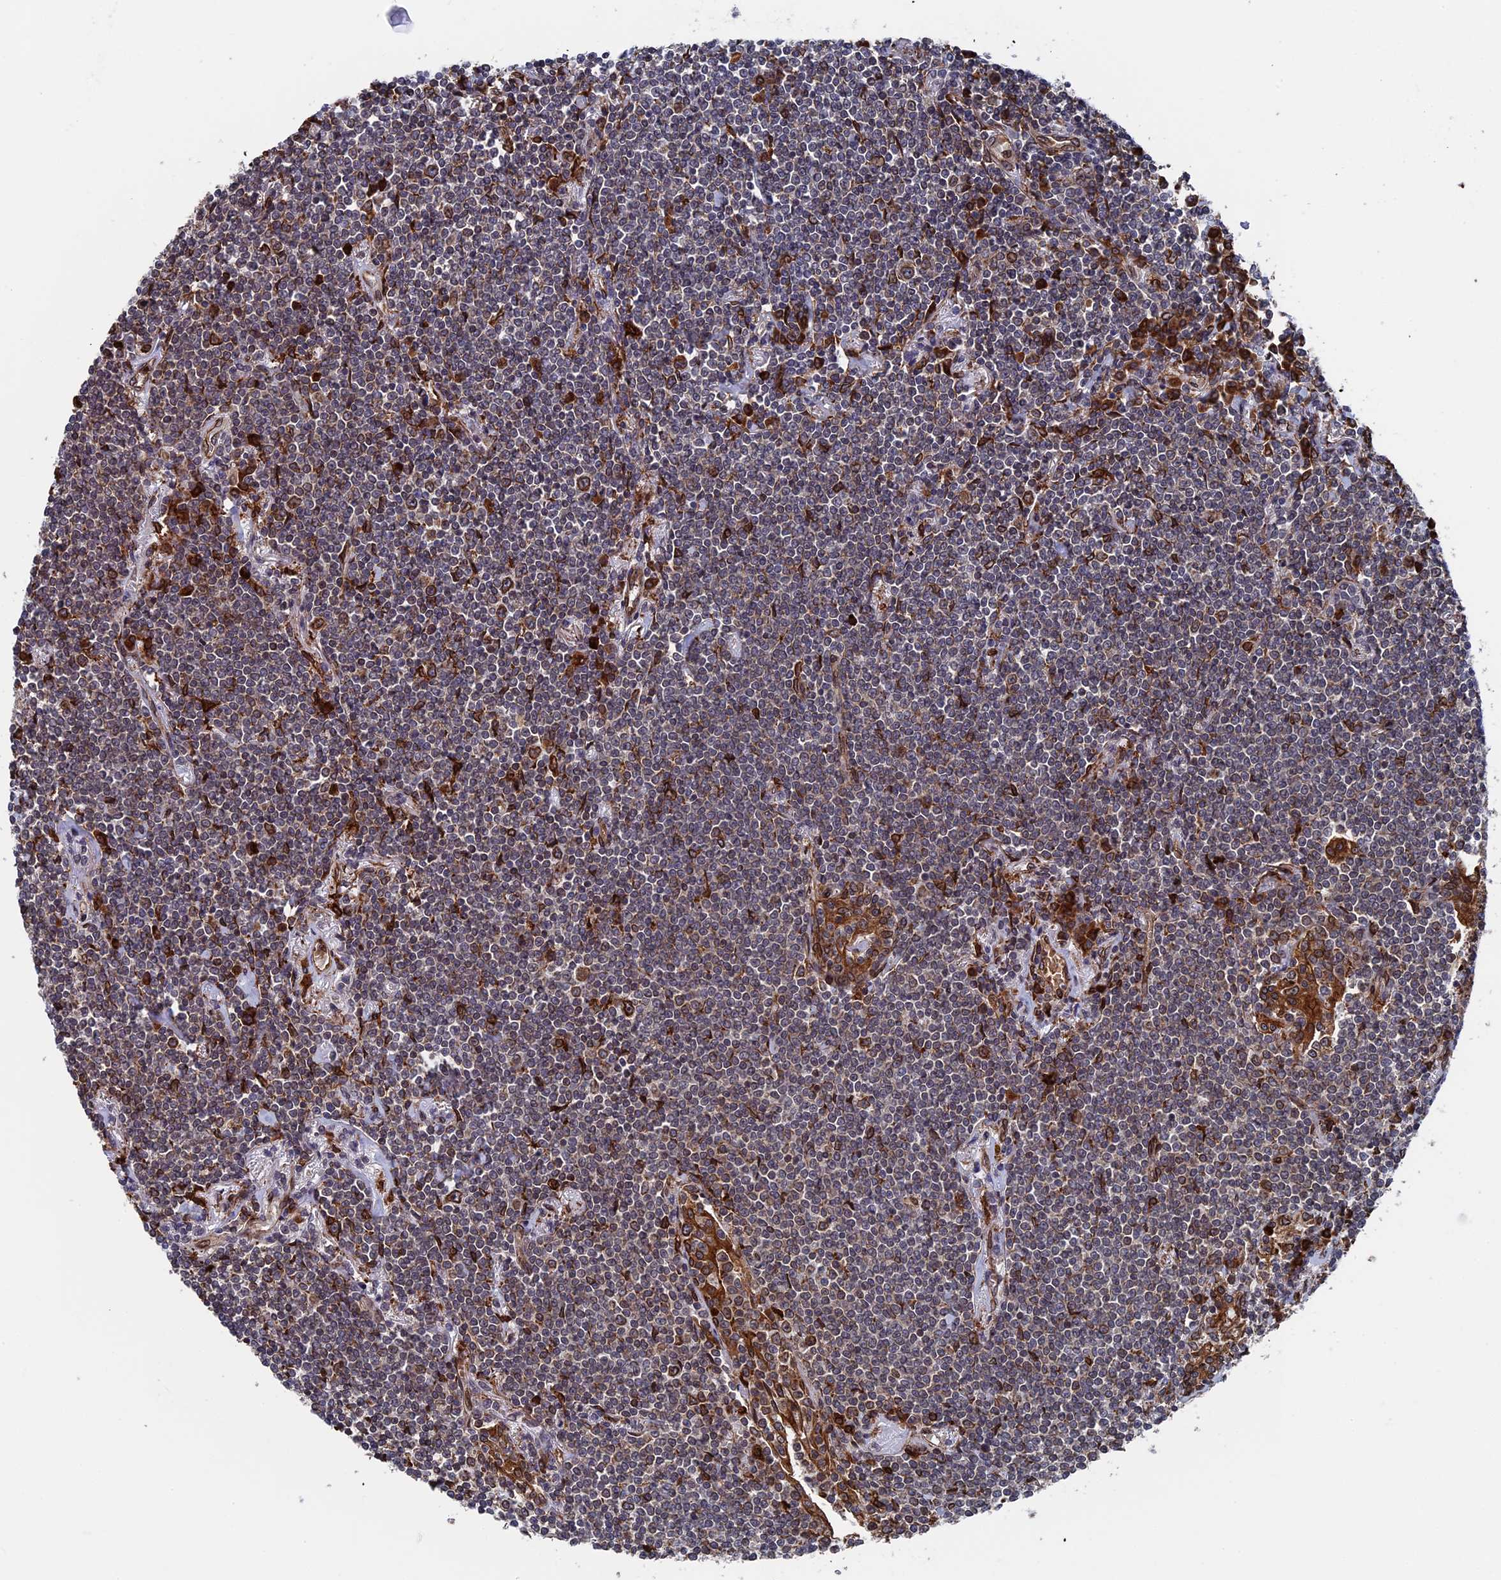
{"staining": {"intensity": "moderate", "quantity": "25%-75%", "location": "cytoplasmic/membranous"}, "tissue": "lymphoma", "cell_type": "Tumor cells", "image_type": "cancer", "snomed": [{"axis": "morphology", "description": "Malignant lymphoma, non-Hodgkin's type, Low grade"}, {"axis": "topography", "description": "Lung"}], "caption": "IHC micrograph of human lymphoma stained for a protein (brown), which demonstrates medium levels of moderate cytoplasmic/membranous positivity in approximately 25%-75% of tumor cells.", "gene": "RPUSD1", "patient": {"sex": "female", "age": 71}}